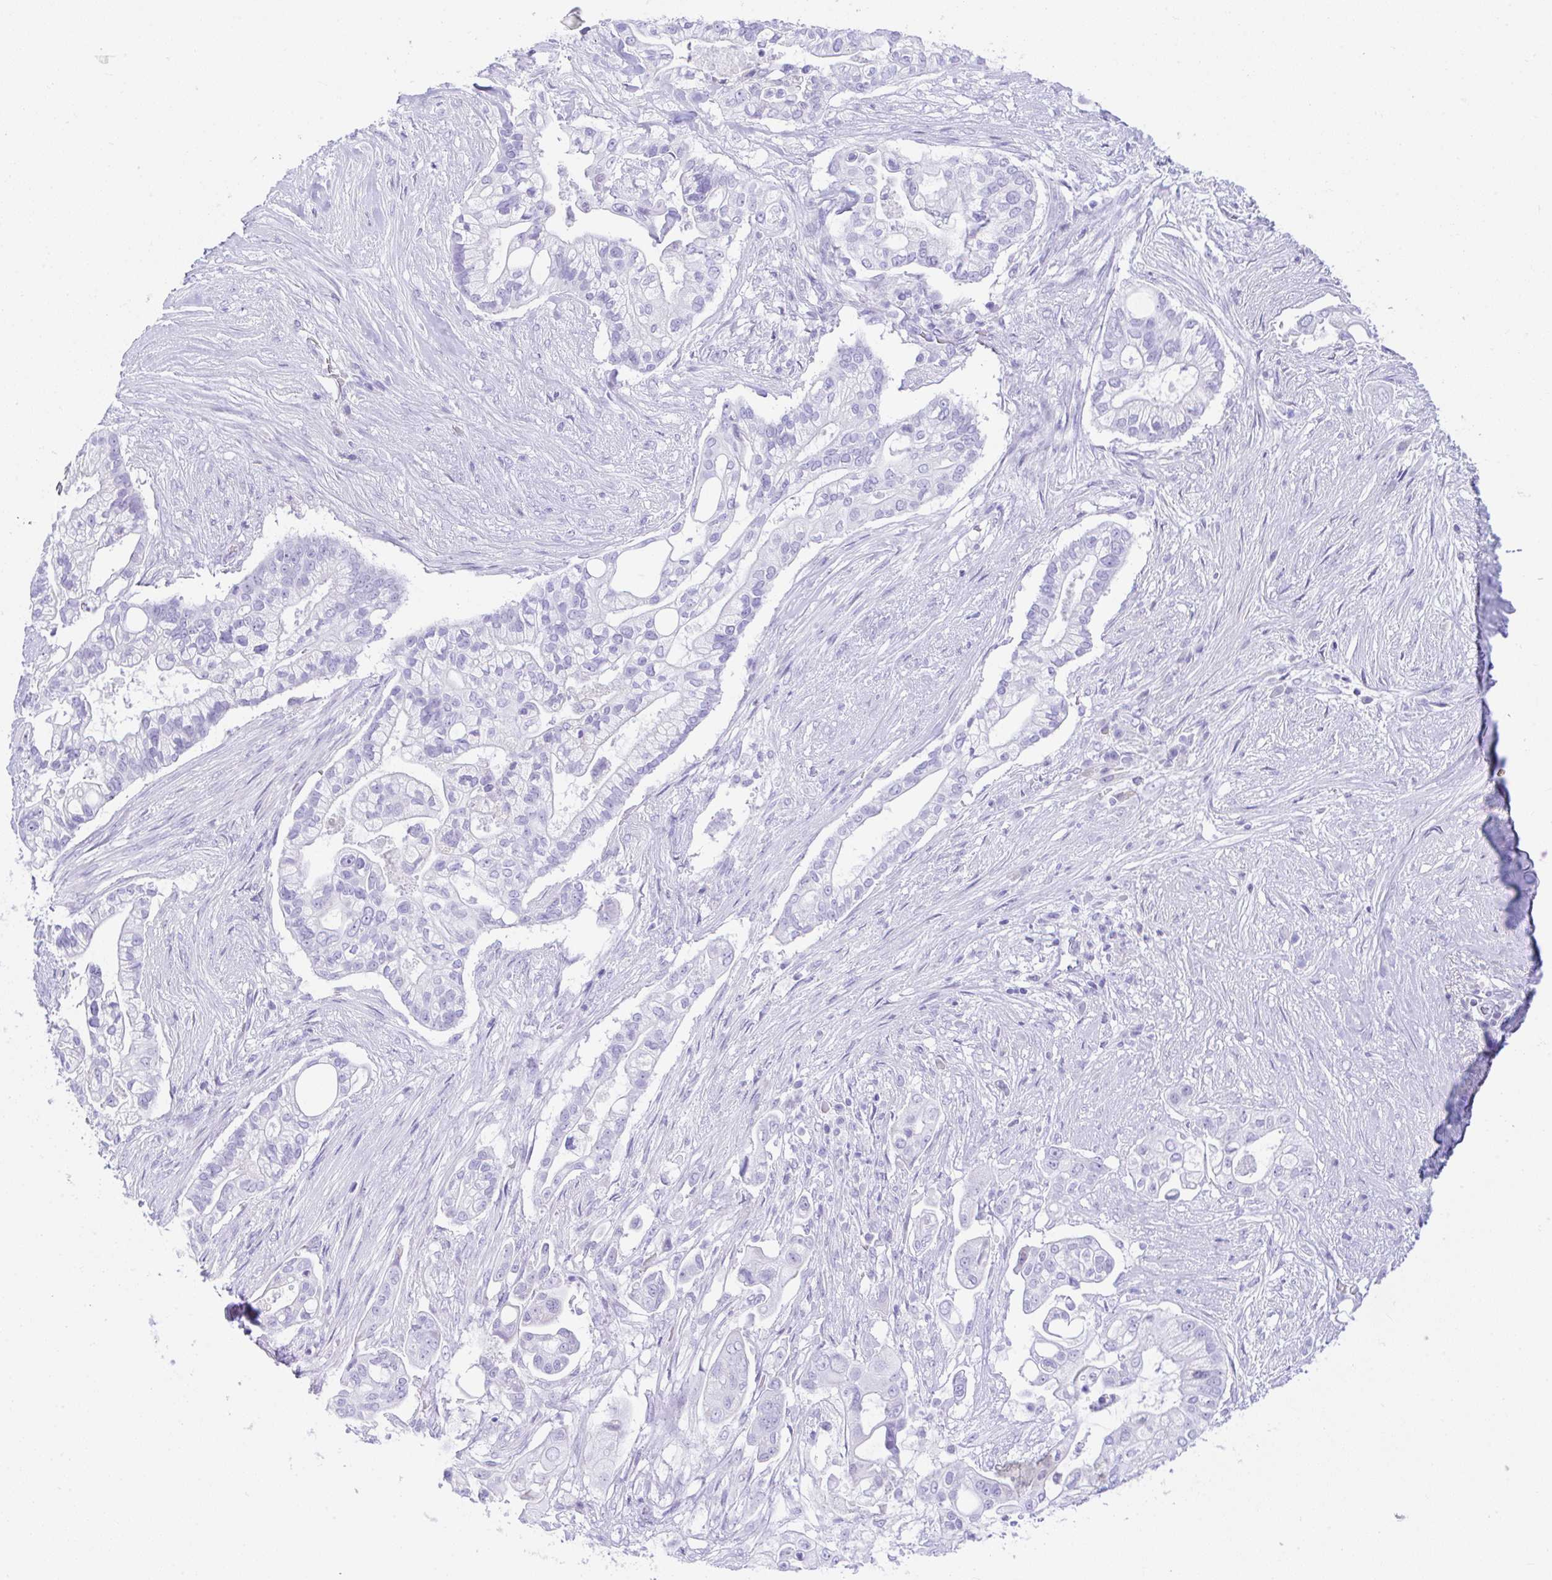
{"staining": {"intensity": "negative", "quantity": "none", "location": "none"}, "tissue": "pancreatic cancer", "cell_type": "Tumor cells", "image_type": "cancer", "snomed": [{"axis": "morphology", "description": "Adenocarcinoma, NOS"}, {"axis": "topography", "description": "Pancreas"}], "caption": "A high-resolution micrograph shows IHC staining of pancreatic adenocarcinoma, which shows no significant expression in tumor cells.", "gene": "SEL1L2", "patient": {"sex": "female", "age": 69}}